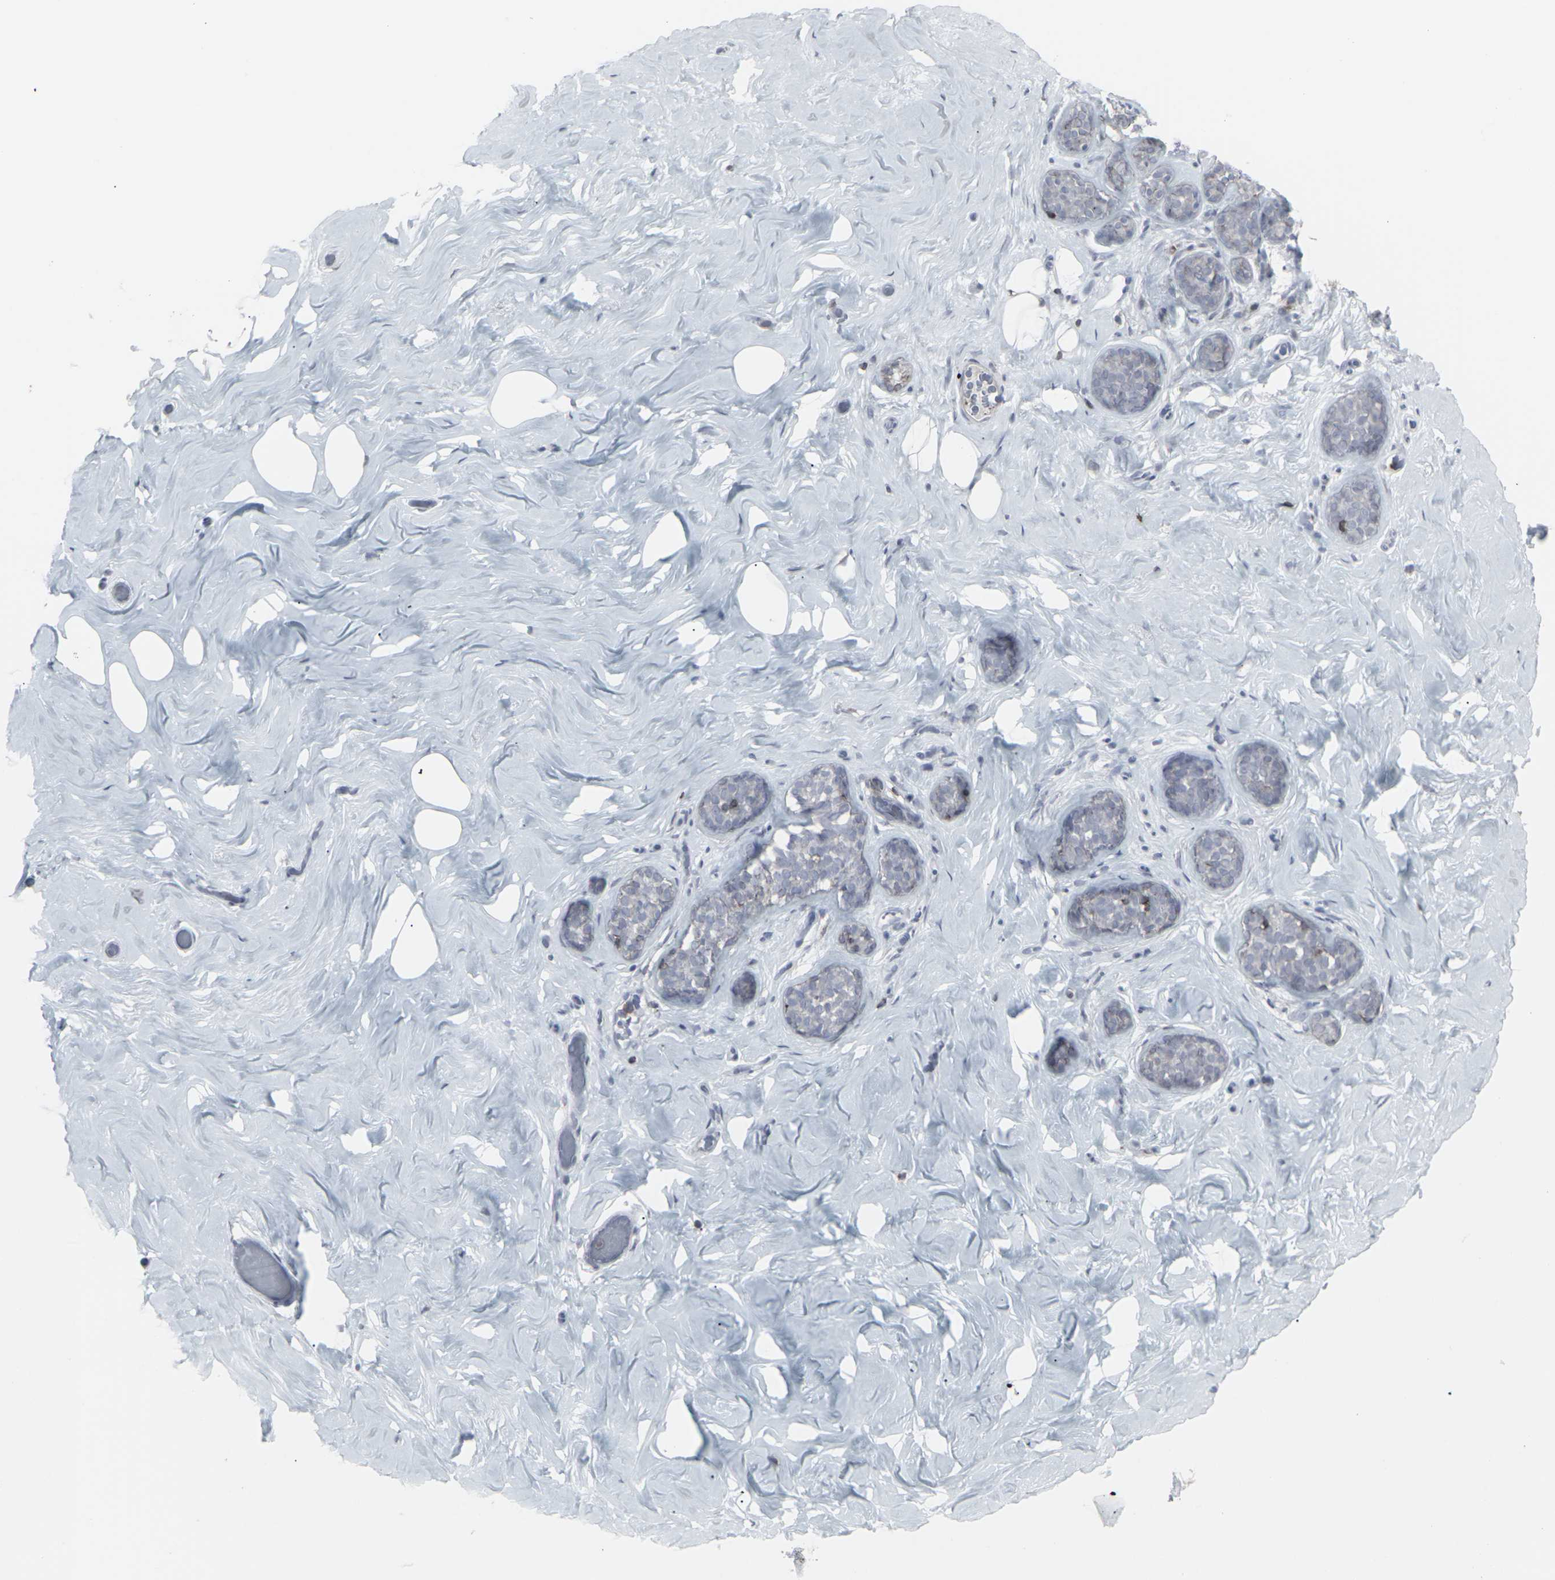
{"staining": {"intensity": "negative", "quantity": "none", "location": "none"}, "tissue": "breast", "cell_type": "Adipocytes", "image_type": "normal", "snomed": [{"axis": "morphology", "description": "Normal tissue, NOS"}, {"axis": "topography", "description": "Breast"}], "caption": "Normal breast was stained to show a protein in brown. There is no significant positivity in adipocytes. (Brightfield microscopy of DAB immunohistochemistry at high magnification).", "gene": "APOBEC2", "patient": {"sex": "female", "age": 75}}